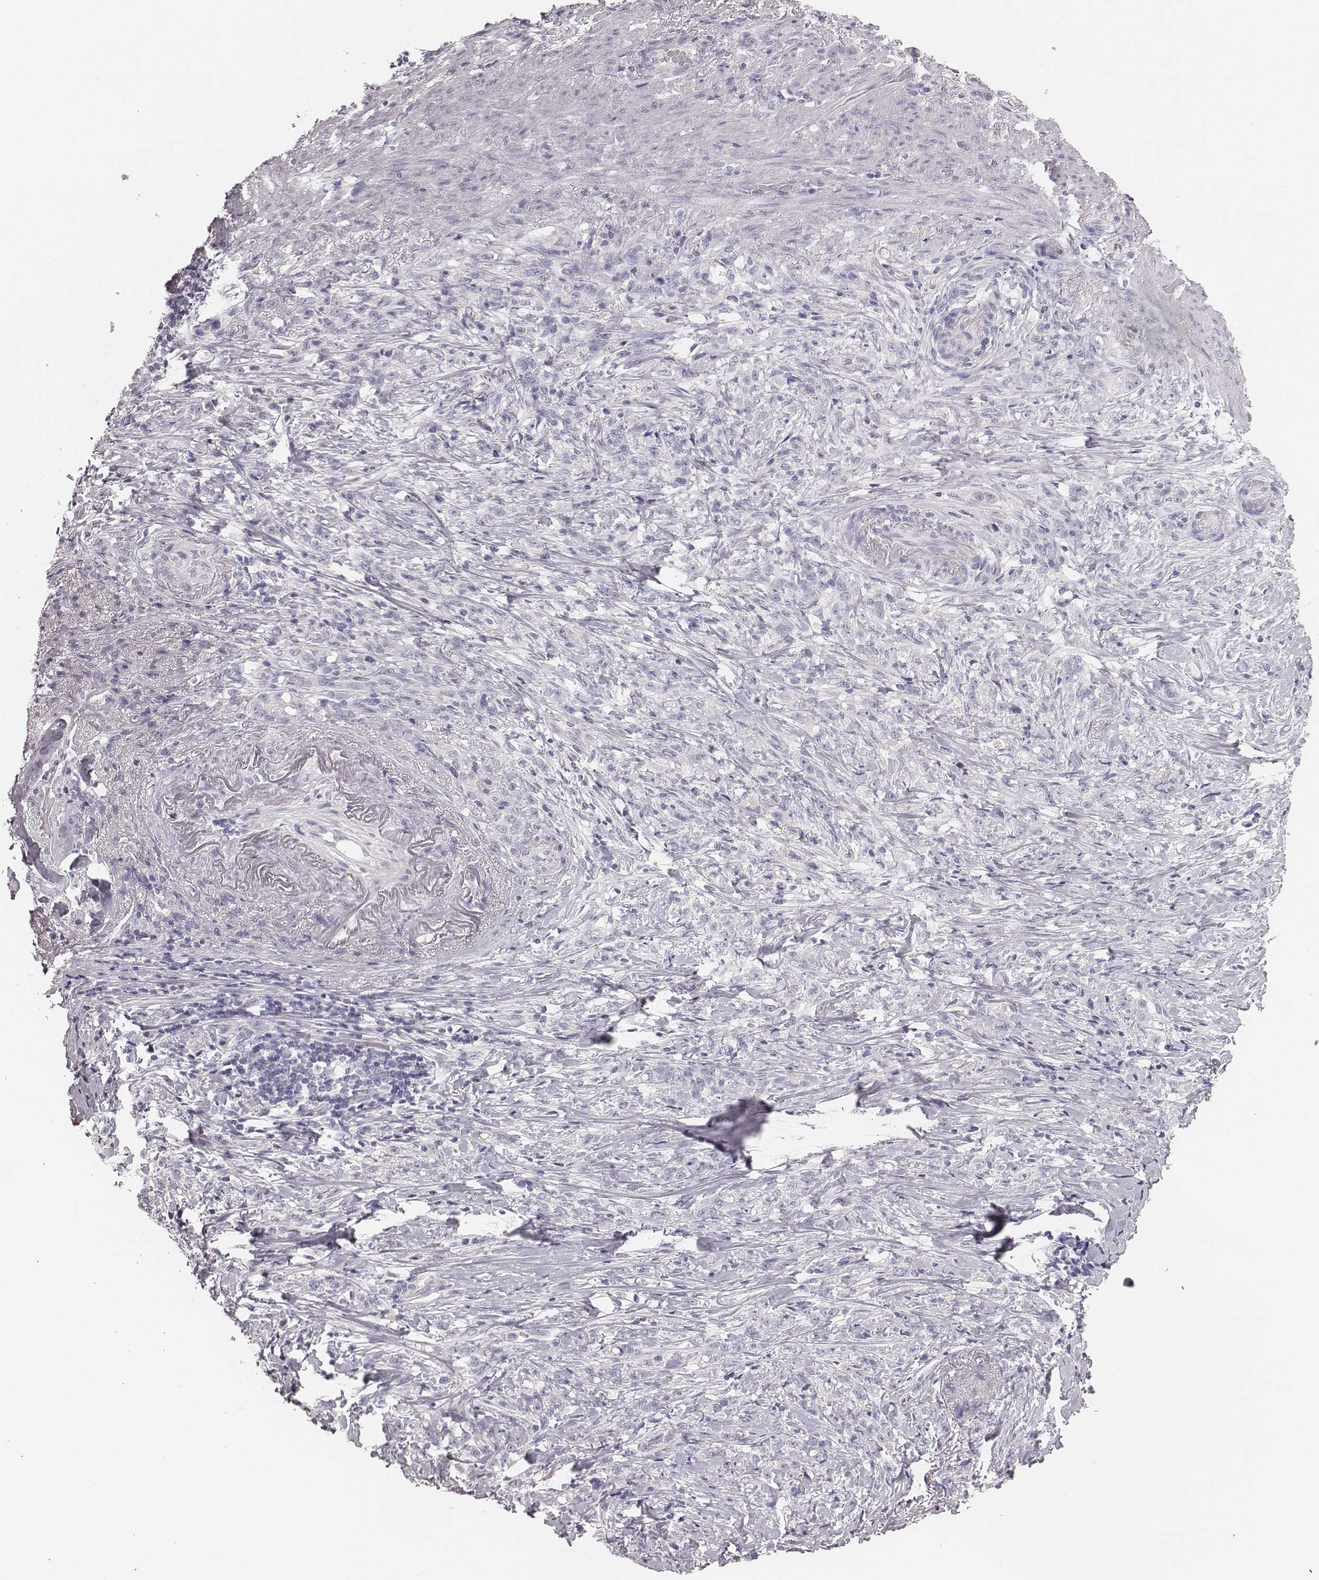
{"staining": {"intensity": "negative", "quantity": "none", "location": "none"}, "tissue": "stomach cancer", "cell_type": "Tumor cells", "image_type": "cancer", "snomed": [{"axis": "morphology", "description": "Adenocarcinoma, NOS"}, {"axis": "topography", "description": "Stomach, lower"}], "caption": "Protein analysis of stomach cancer (adenocarcinoma) demonstrates no significant staining in tumor cells.", "gene": "MYH6", "patient": {"sex": "male", "age": 88}}